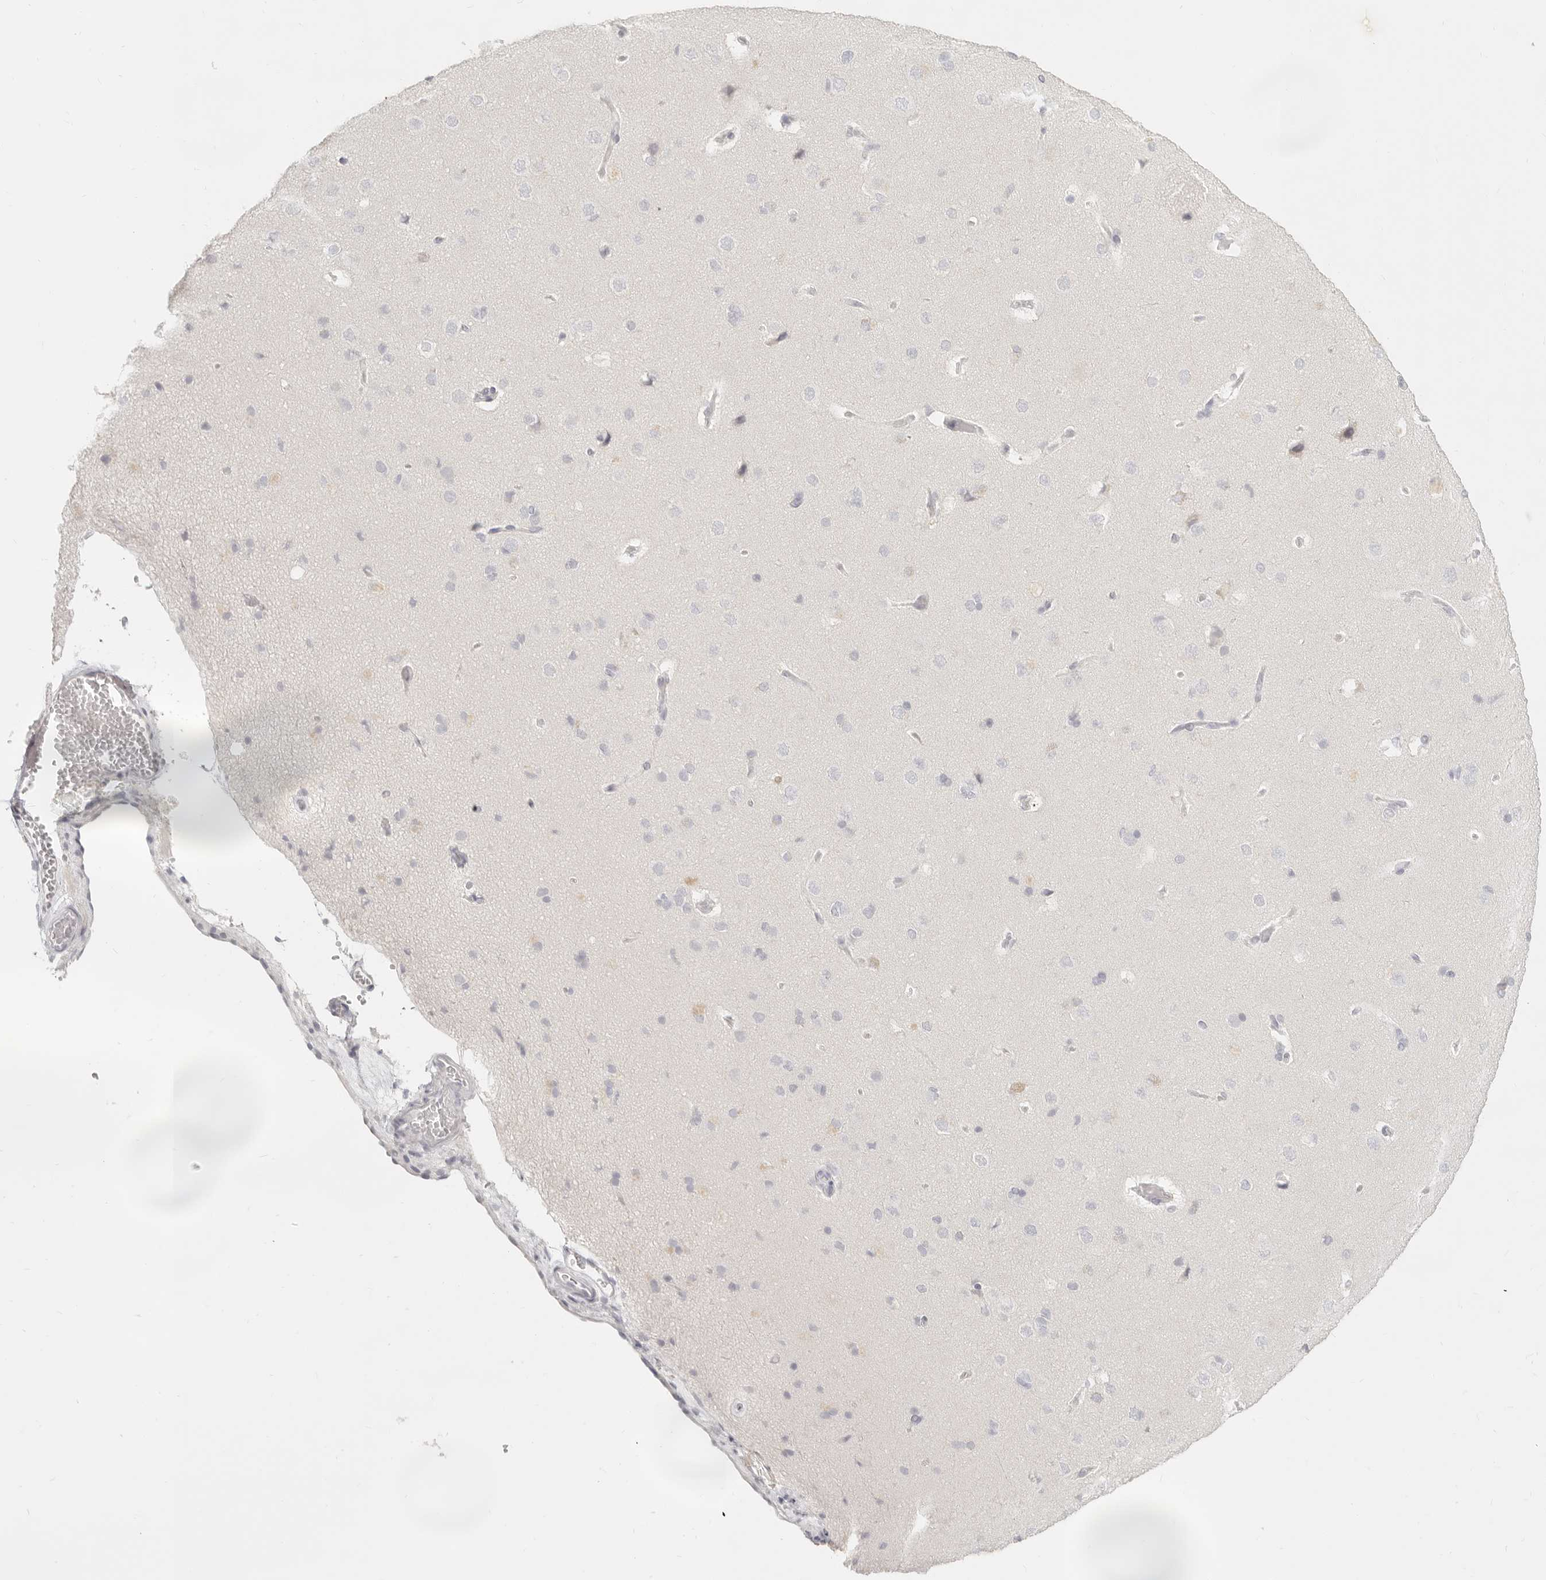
{"staining": {"intensity": "negative", "quantity": "none", "location": "none"}, "tissue": "cerebral cortex", "cell_type": "Endothelial cells", "image_type": "normal", "snomed": [{"axis": "morphology", "description": "Normal tissue, NOS"}, {"axis": "topography", "description": "Cerebral cortex"}], "caption": "Endothelial cells are negative for brown protein staining in unremarkable cerebral cortex. The staining was performed using DAB to visualize the protein expression in brown, while the nuclei were stained in blue with hematoxylin (Magnification: 20x).", "gene": "EPCAM", "patient": {"sex": "male", "age": 62}}